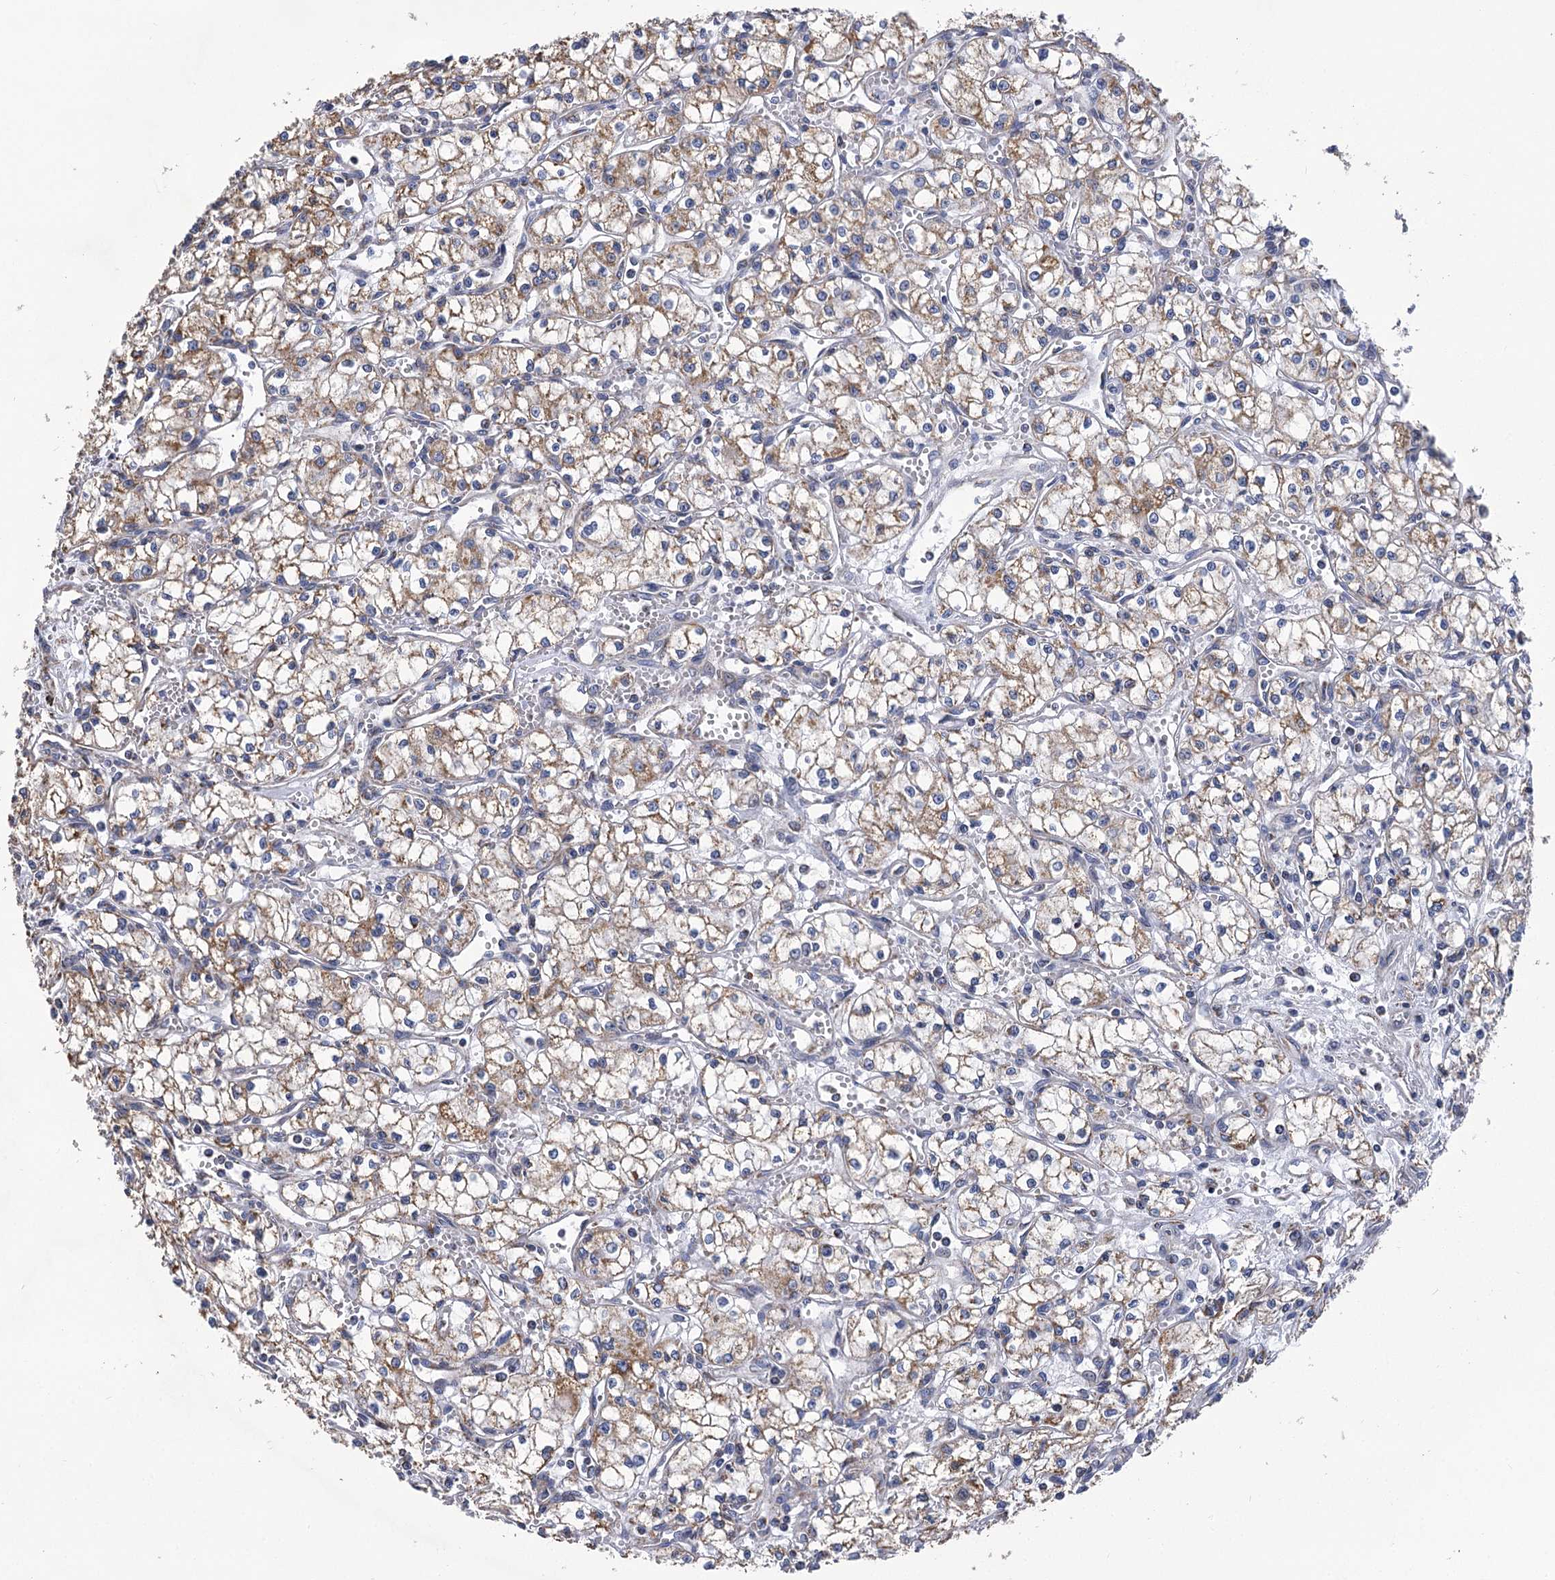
{"staining": {"intensity": "moderate", "quantity": "25%-75%", "location": "cytoplasmic/membranous"}, "tissue": "renal cancer", "cell_type": "Tumor cells", "image_type": "cancer", "snomed": [{"axis": "morphology", "description": "Adenocarcinoma, NOS"}, {"axis": "topography", "description": "Kidney"}], "caption": "Immunohistochemistry (DAB) staining of renal cancer reveals moderate cytoplasmic/membranous protein staining in about 25%-75% of tumor cells.", "gene": "CCDC73", "patient": {"sex": "male", "age": 59}}